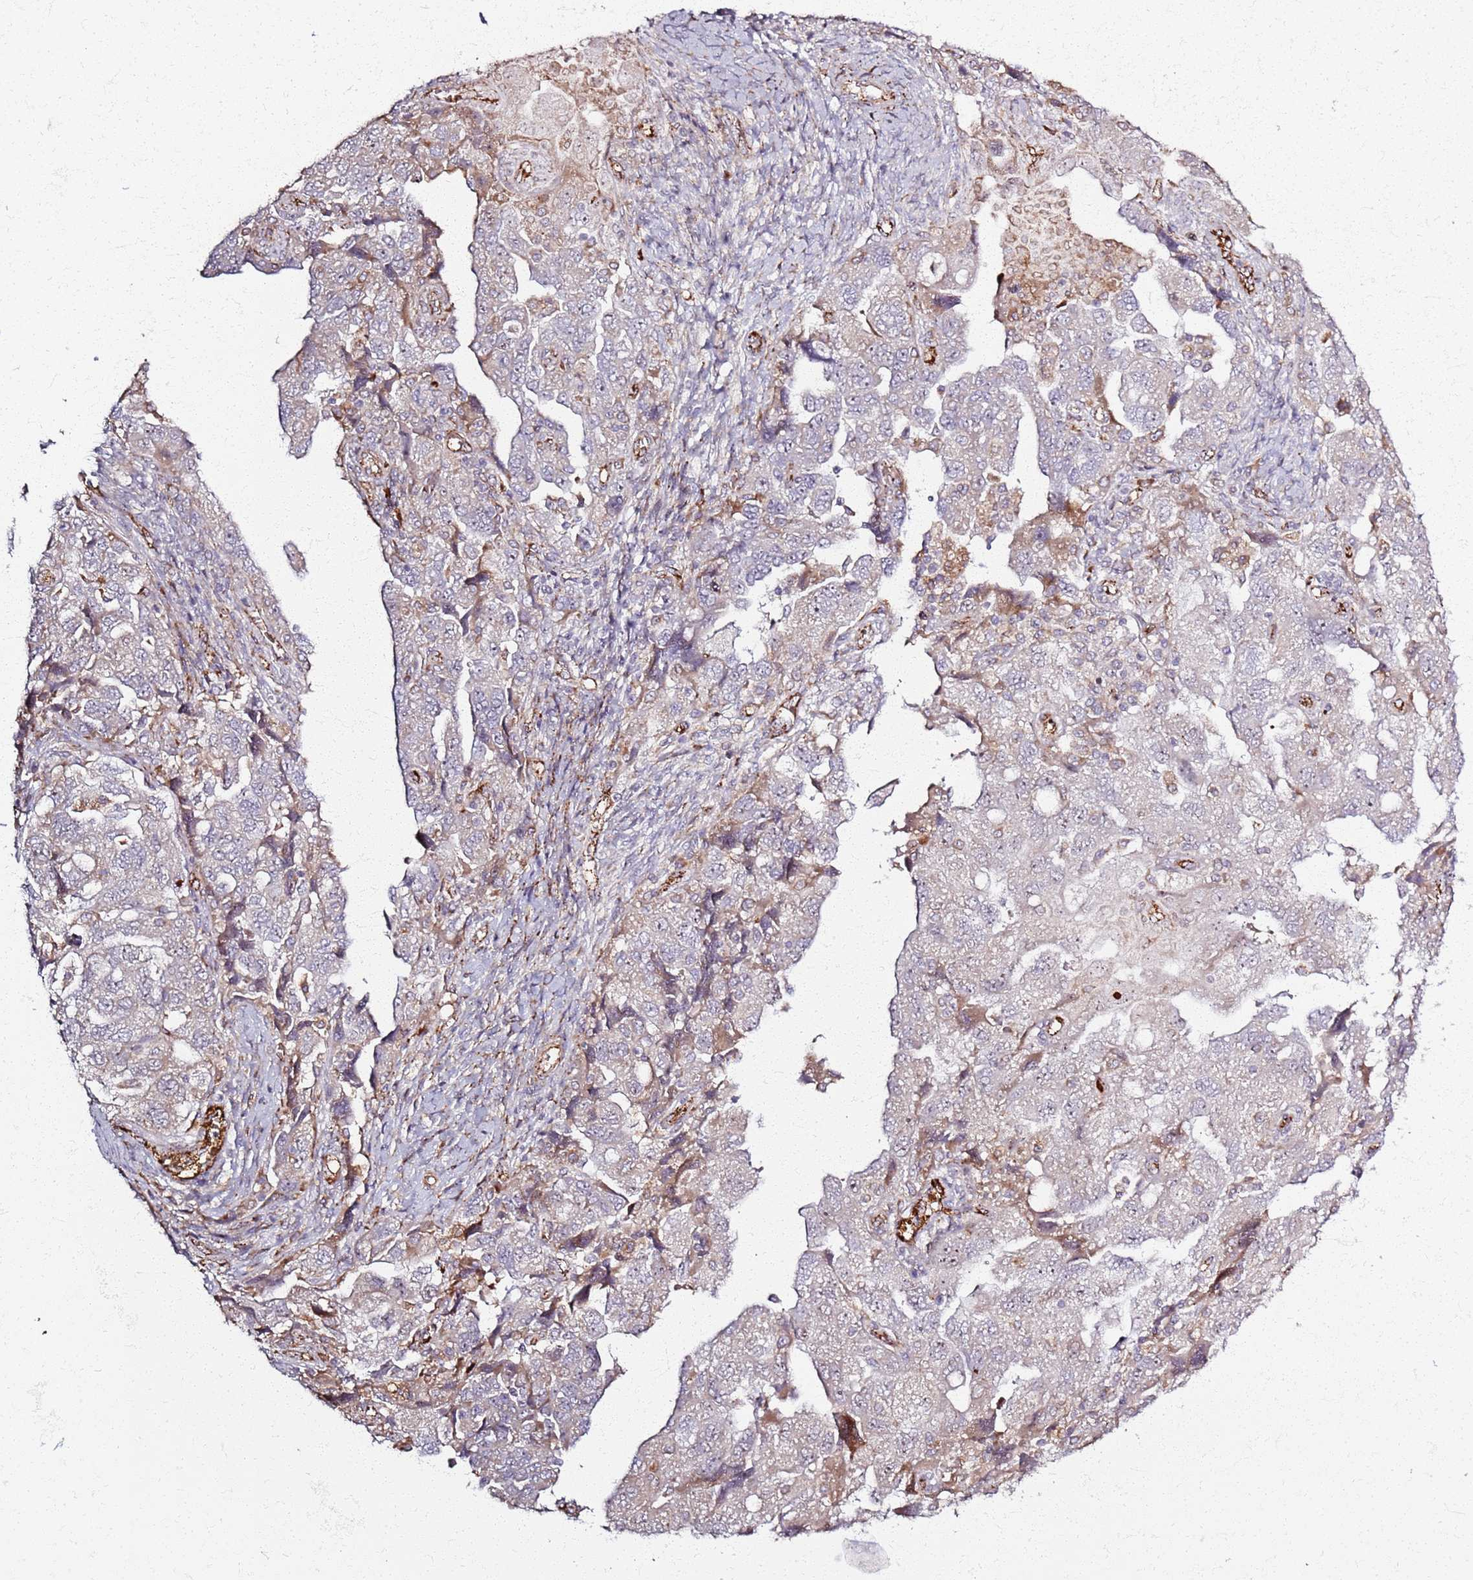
{"staining": {"intensity": "moderate", "quantity": "<25%", "location": "cytoplasmic/membranous"}, "tissue": "ovarian cancer", "cell_type": "Tumor cells", "image_type": "cancer", "snomed": [{"axis": "morphology", "description": "Carcinoma, NOS"}, {"axis": "morphology", "description": "Cystadenocarcinoma, serous, NOS"}, {"axis": "topography", "description": "Ovary"}], "caption": "Protein staining of ovarian carcinoma tissue shows moderate cytoplasmic/membranous expression in about <25% of tumor cells.", "gene": "KRI1", "patient": {"sex": "female", "age": 69}}